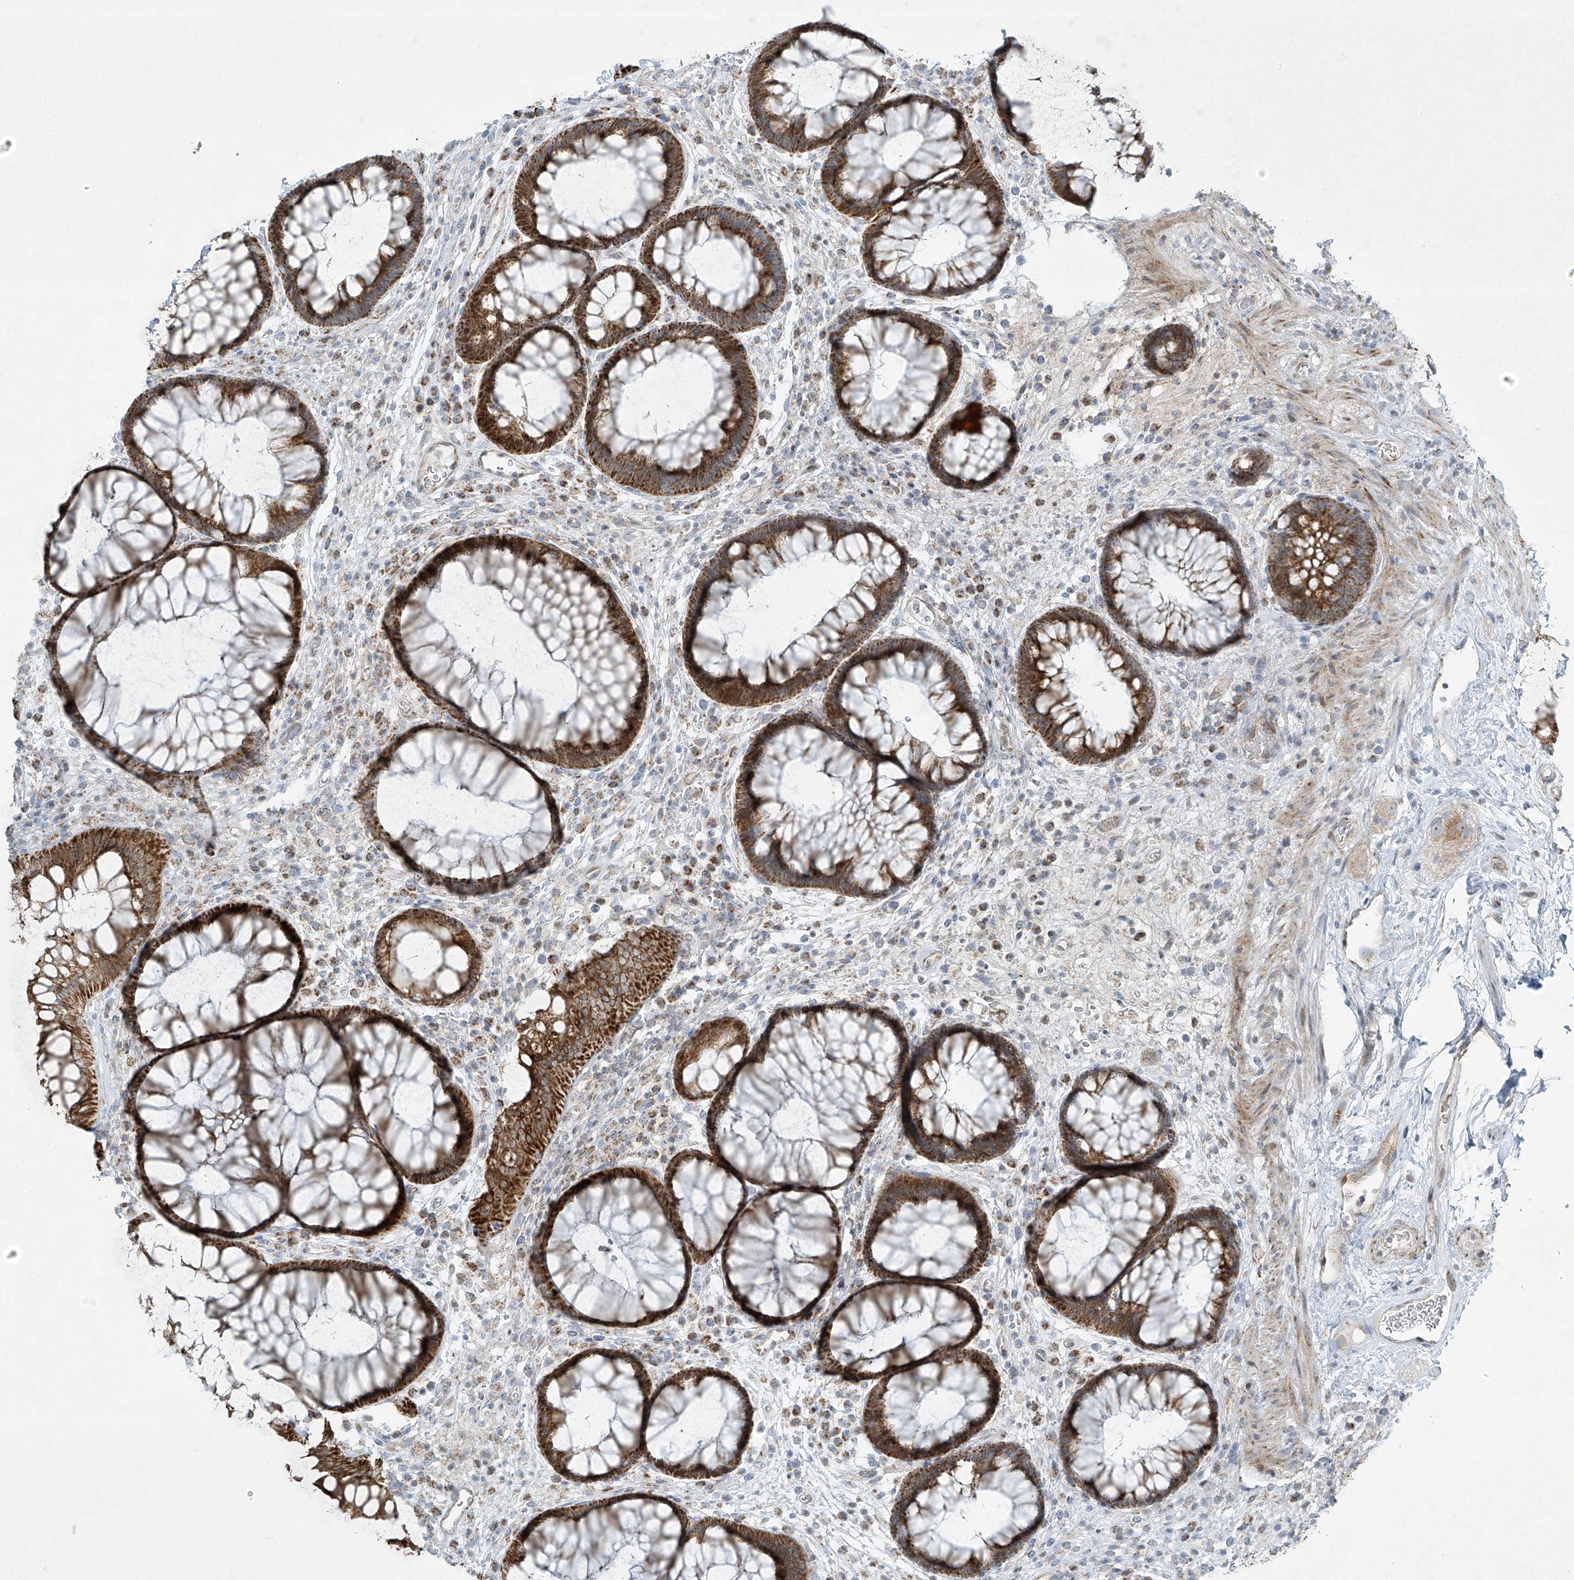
{"staining": {"intensity": "strong", "quantity": ">75%", "location": "cytoplasmic/membranous"}, "tissue": "rectum", "cell_type": "Glandular cells", "image_type": "normal", "snomed": [{"axis": "morphology", "description": "Normal tissue, NOS"}, {"axis": "topography", "description": "Rectum"}], "caption": "Glandular cells exhibit high levels of strong cytoplasmic/membranous expression in about >75% of cells in benign human rectum. The staining was performed using DAB, with brown indicating positive protein expression. Nuclei are stained blue with hematoxylin.", "gene": "SMDT1", "patient": {"sex": "male", "age": 51}}